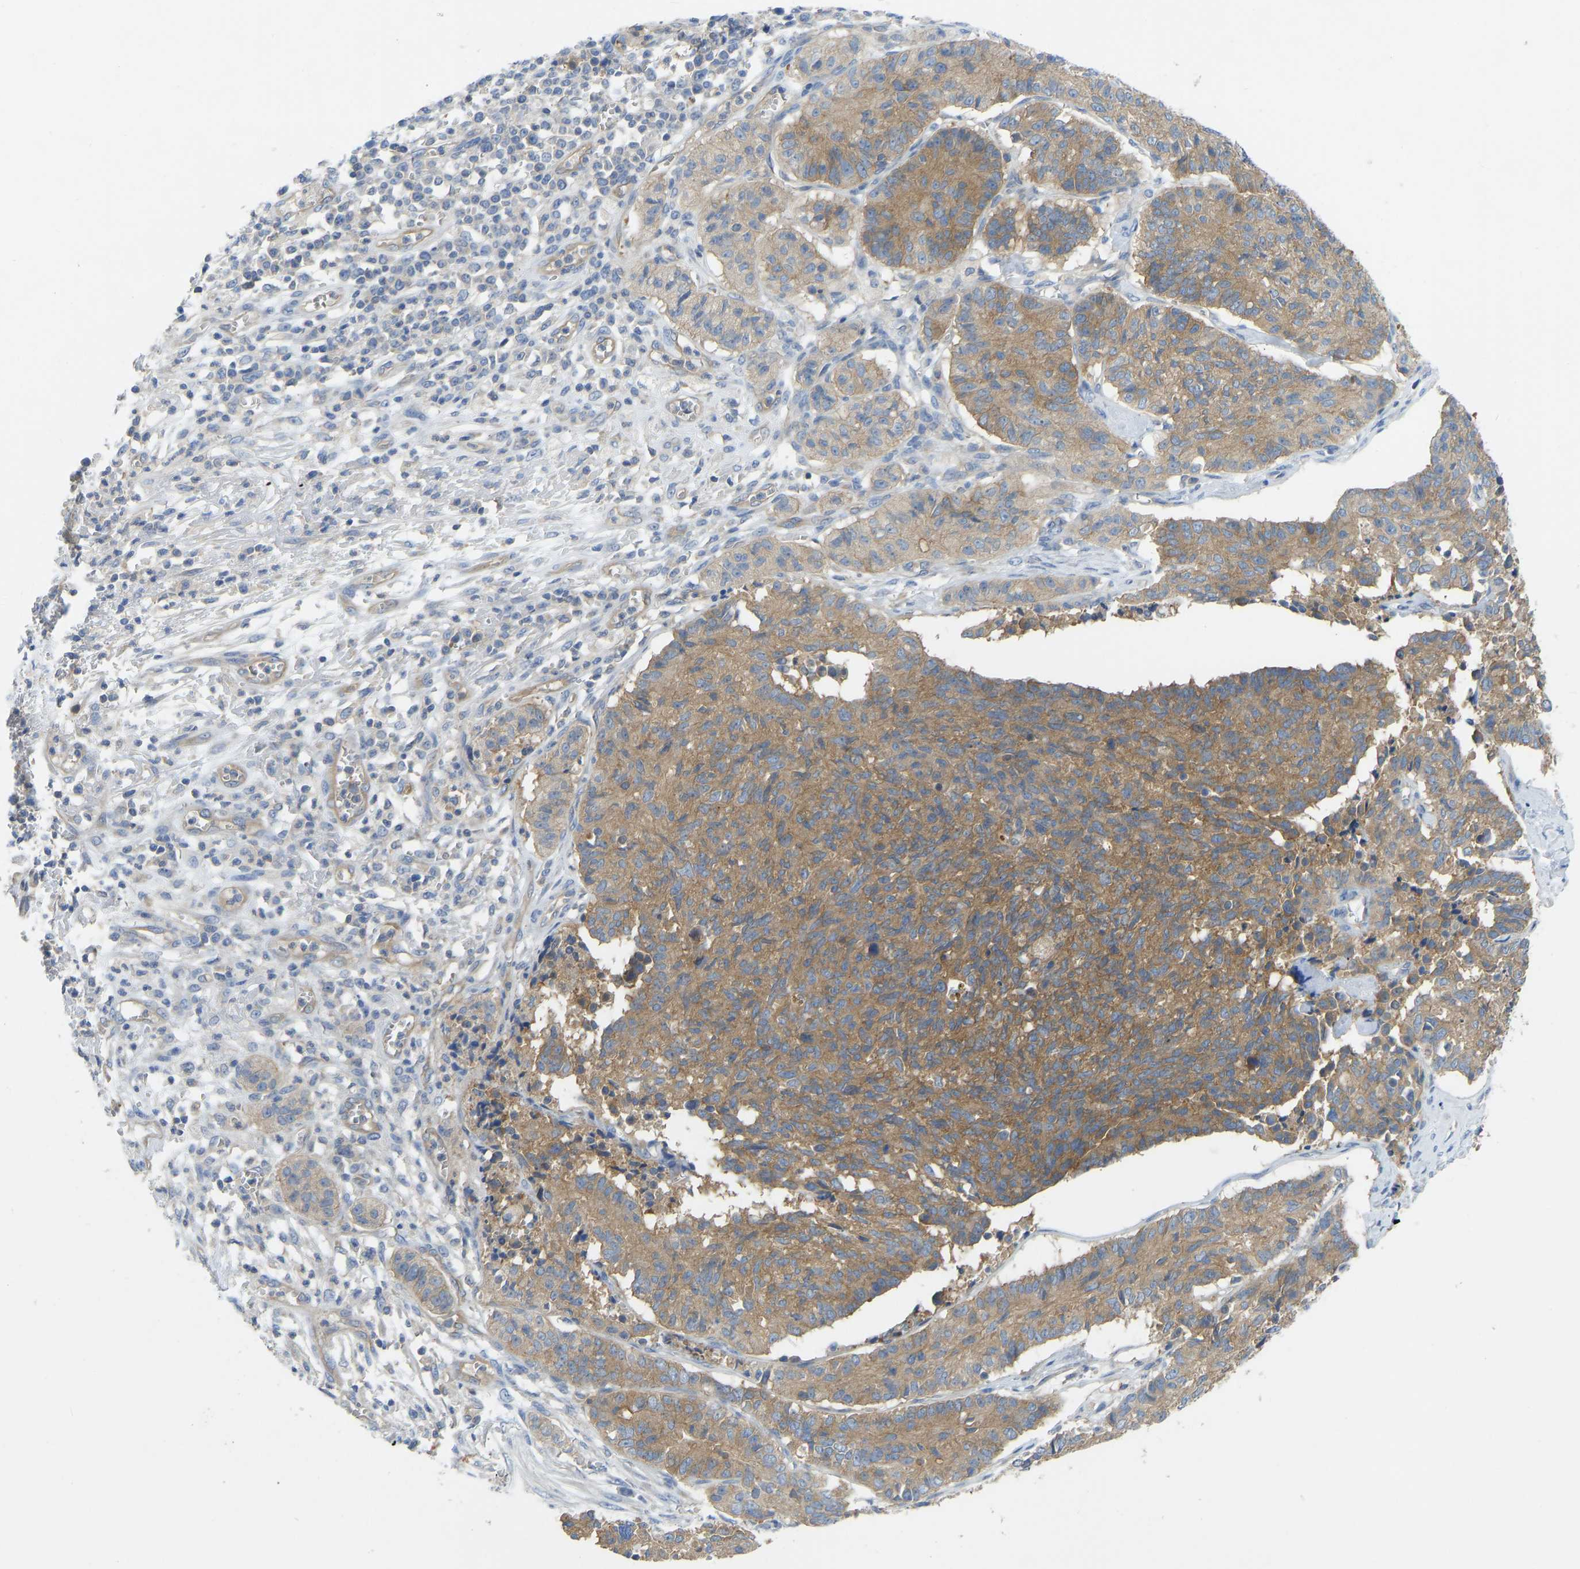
{"staining": {"intensity": "moderate", "quantity": ">75%", "location": "cytoplasmic/membranous"}, "tissue": "cervical cancer", "cell_type": "Tumor cells", "image_type": "cancer", "snomed": [{"axis": "morphology", "description": "Squamous cell carcinoma, NOS"}, {"axis": "topography", "description": "Cervix"}], "caption": "A histopathology image of squamous cell carcinoma (cervical) stained for a protein displays moderate cytoplasmic/membranous brown staining in tumor cells. (IHC, brightfield microscopy, high magnification).", "gene": "PPP3CA", "patient": {"sex": "female", "age": 35}}